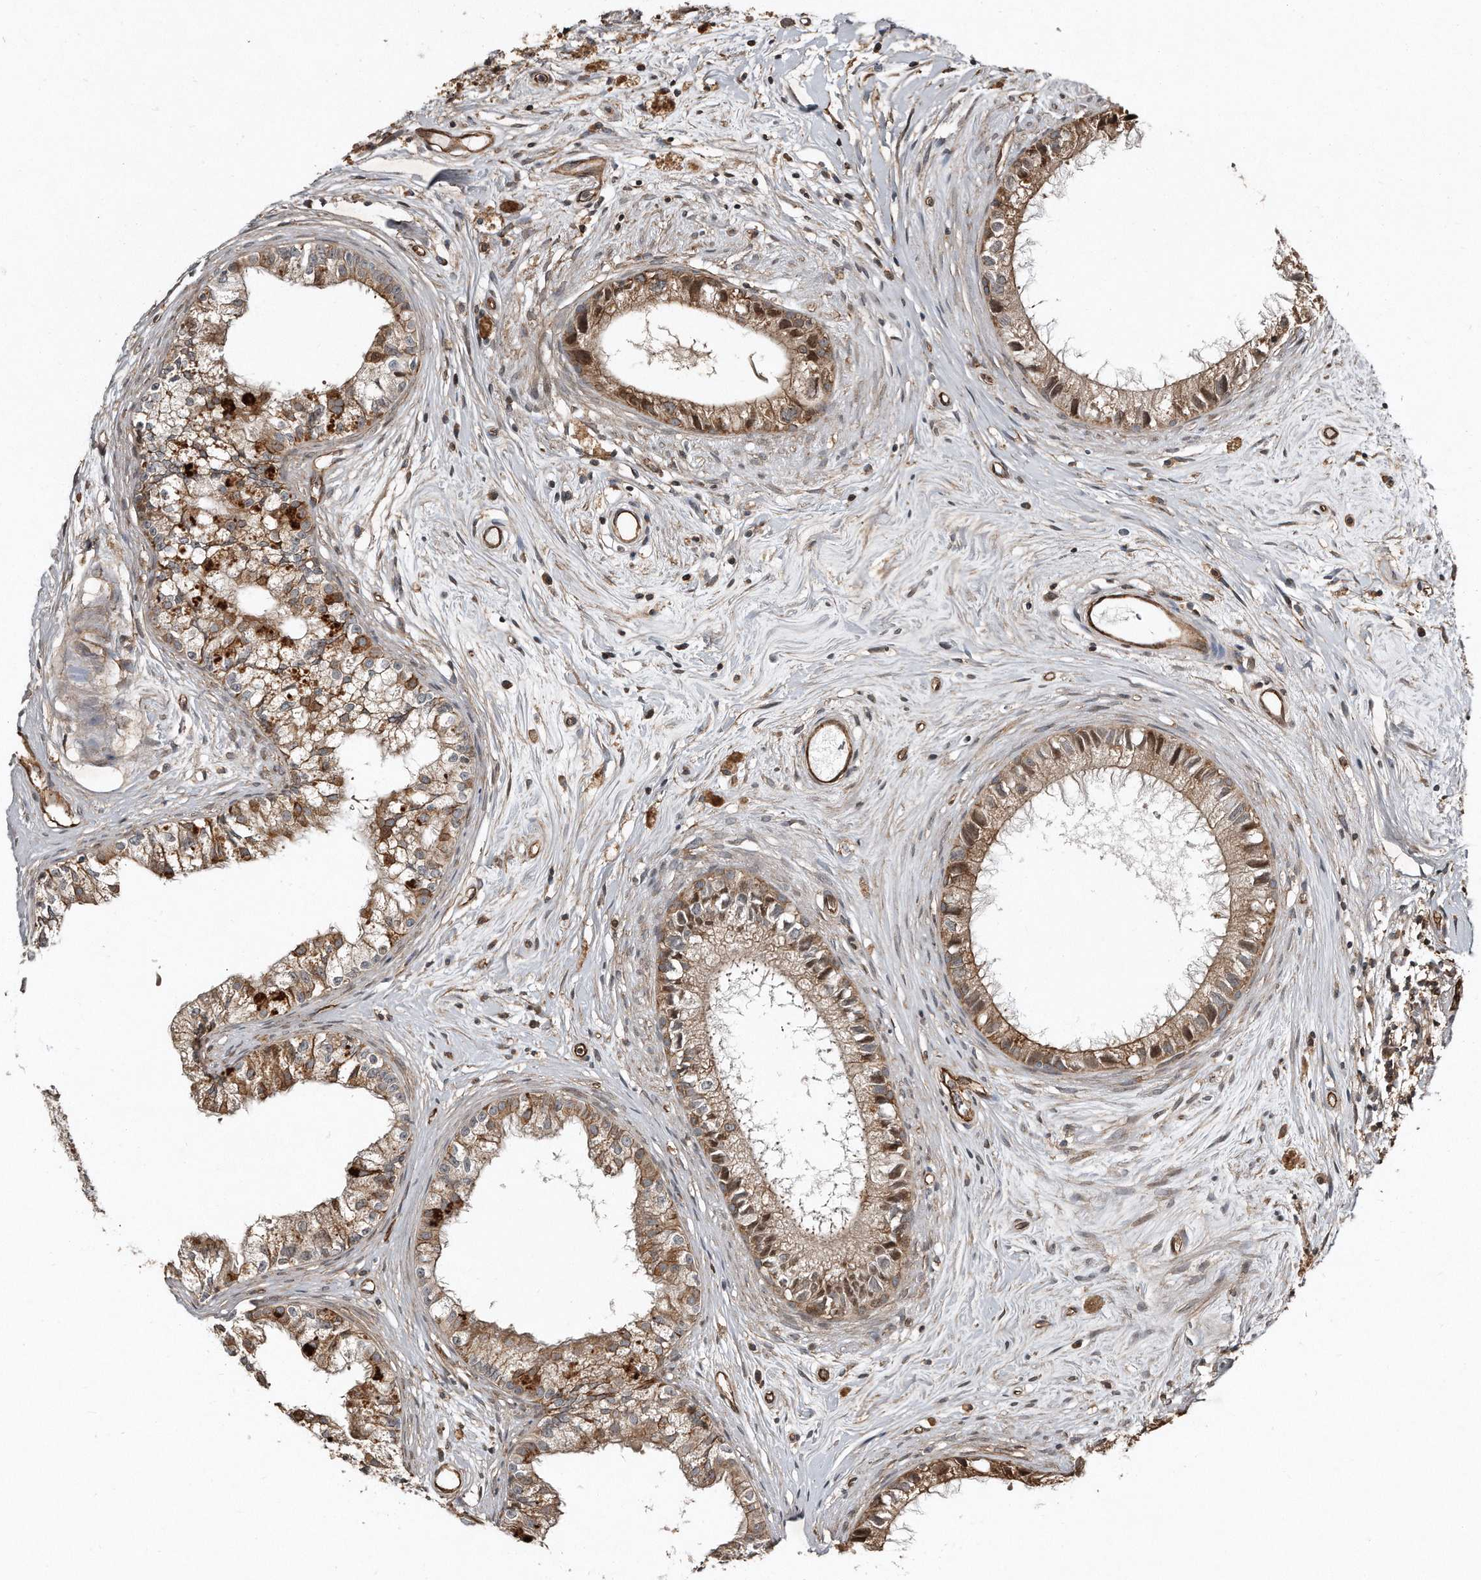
{"staining": {"intensity": "moderate", "quantity": ">75%", "location": "cytoplasmic/membranous"}, "tissue": "epididymis", "cell_type": "Glandular cells", "image_type": "normal", "snomed": [{"axis": "morphology", "description": "Normal tissue, NOS"}, {"axis": "topography", "description": "Epididymis"}], "caption": "Immunohistochemical staining of unremarkable human epididymis exhibits >75% levels of moderate cytoplasmic/membranous protein positivity in about >75% of glandular cells. (Brightfield microscopy of DAB IHC at high magnification).", "gene": "SNAP47", "patient": {"sex": "male", "age": 80}}